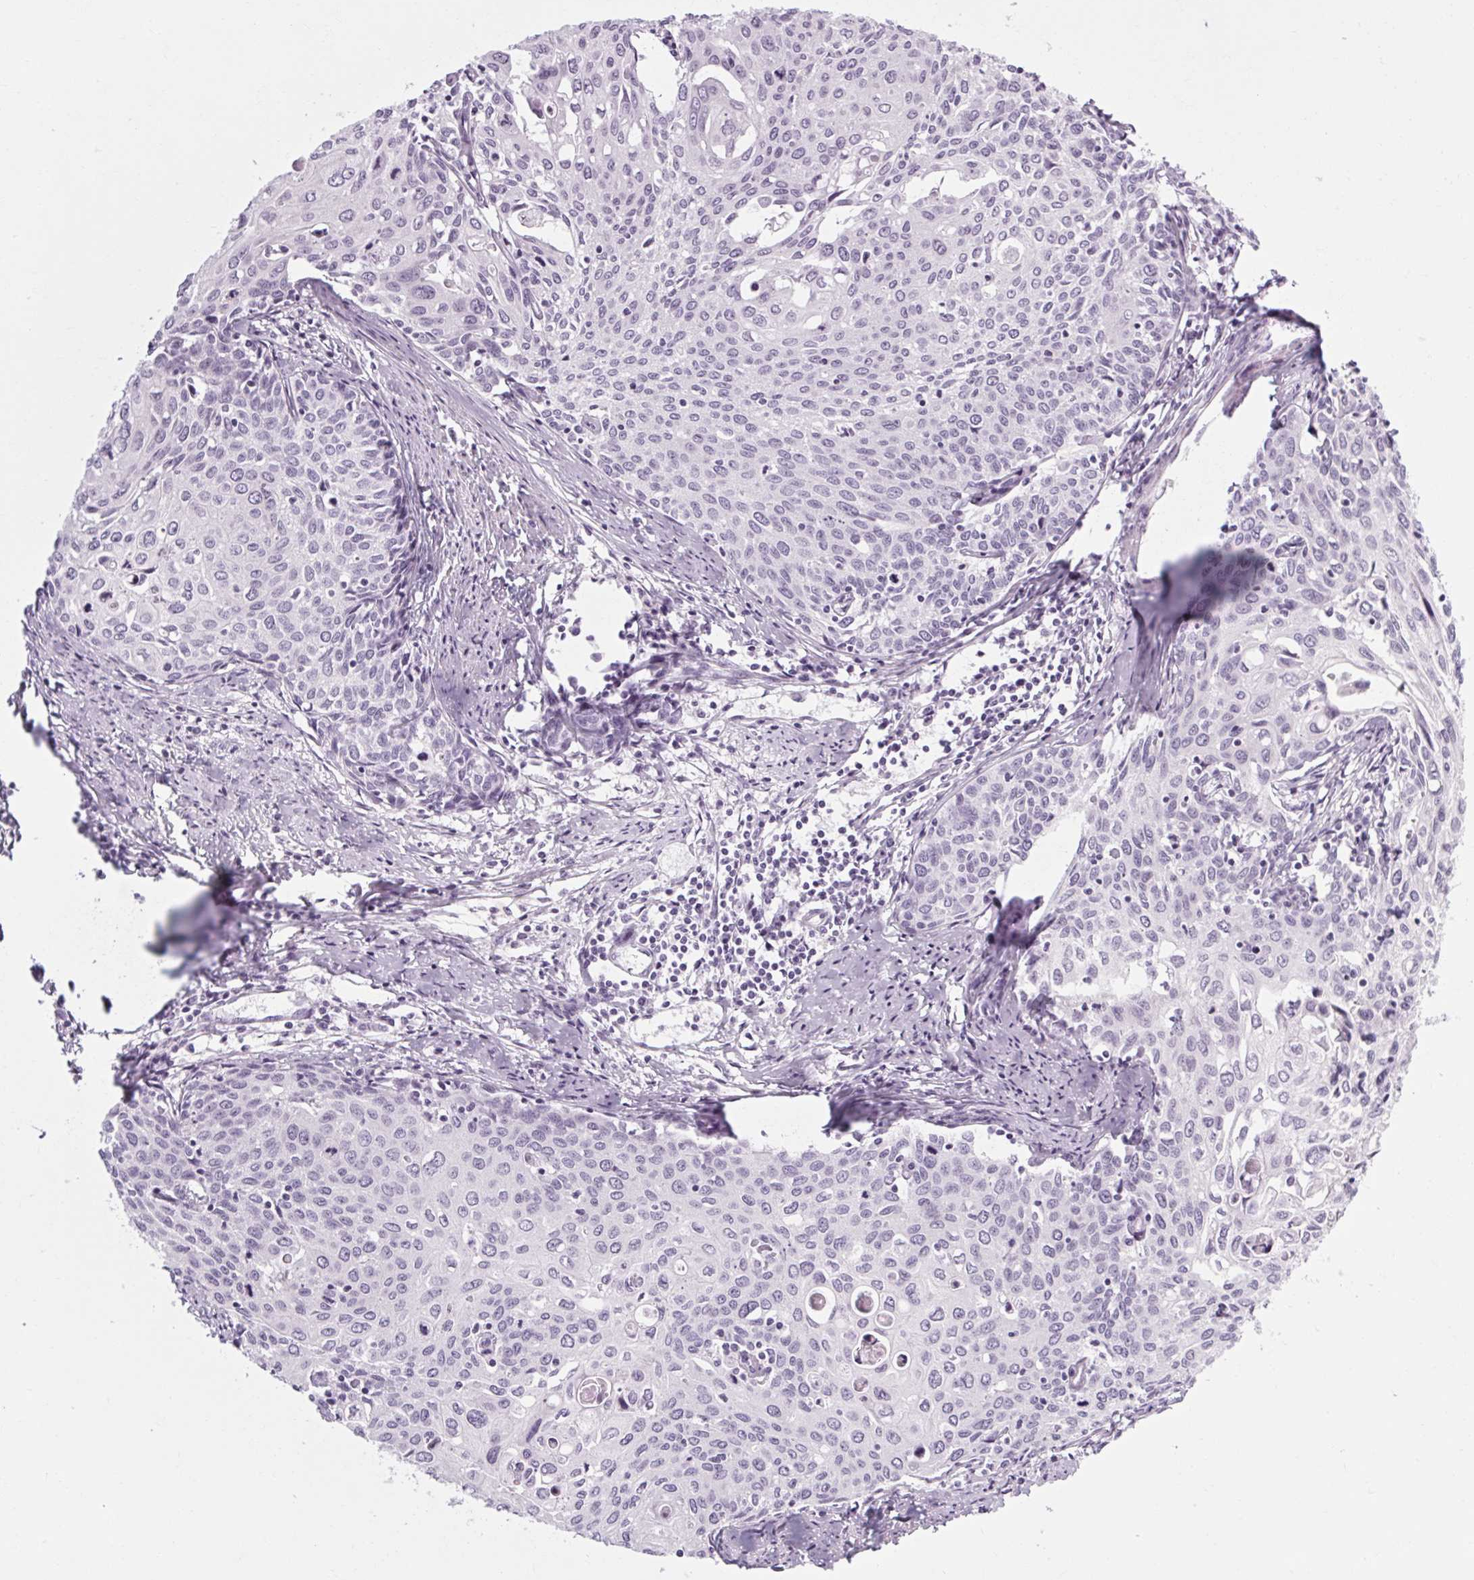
{"staining": {"intensity": "negative", "quantity": "none", "location": "none"}, "tissue": "cervical cancer", "cell_type": "Tumor cells", "image_type": "cancer", "snomed": [{"axis": "morphology", "description": "Squamous cell carcinoma, NOS"}, {"axis": "topography", "description": "Cervix"}], "caption": "Tumor cells are negative for brown protein staining in cervical cancer. (Stains: DAB (3,3'-diaminobenzidine) immunohistochemistry with hematoxylin counter stain, Microscopy: brightfield microscopy at high magnification).", "gene": "POMC", "patient": {"sex": "female", "age": 62}}